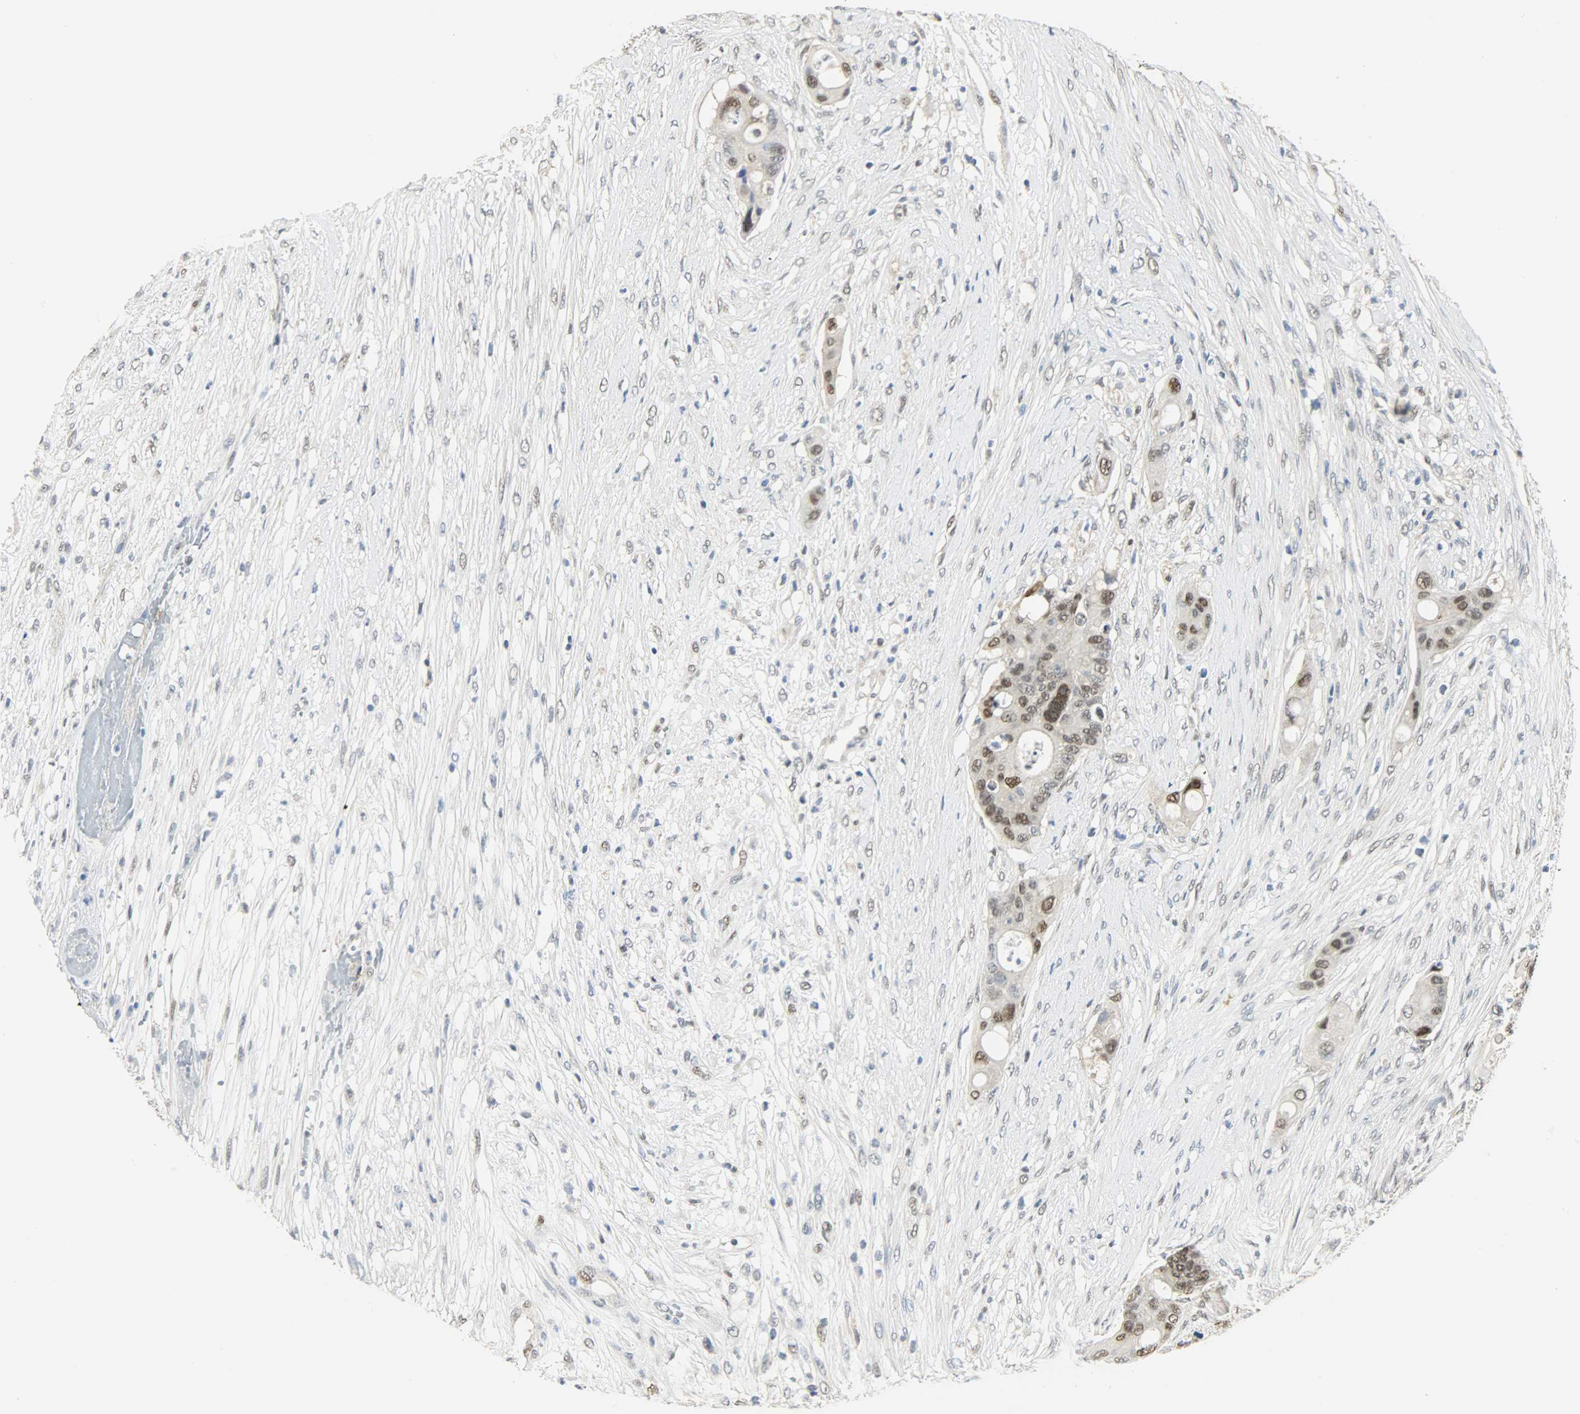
{"staining": {"intensity": "moderate", "quantity": "25%-75%", "location": "nuclear"}, "tissue": "colorectal cancer", "cell_type": "Tumor cells", "image_type": "cancer", "snomed": [{"axis": "morphology", "description": "Adenocarcinoma, NOS"}, {"axis": "topography", "description": "Colon"}], "caption": "DAB (3,3'-diaminobenzidine) immunohistochemical staining of human colorectal adenocarcinoma demonstrates moderate nuclear protein expression in about 25%-75% of tumor cells. (Stains: DAB in brown, nuclei in blue, Microscopy: brightfield microscopy at high magnification).", "gene": "NPEPL1", "patient": {"sex": "female", "age": 57}}